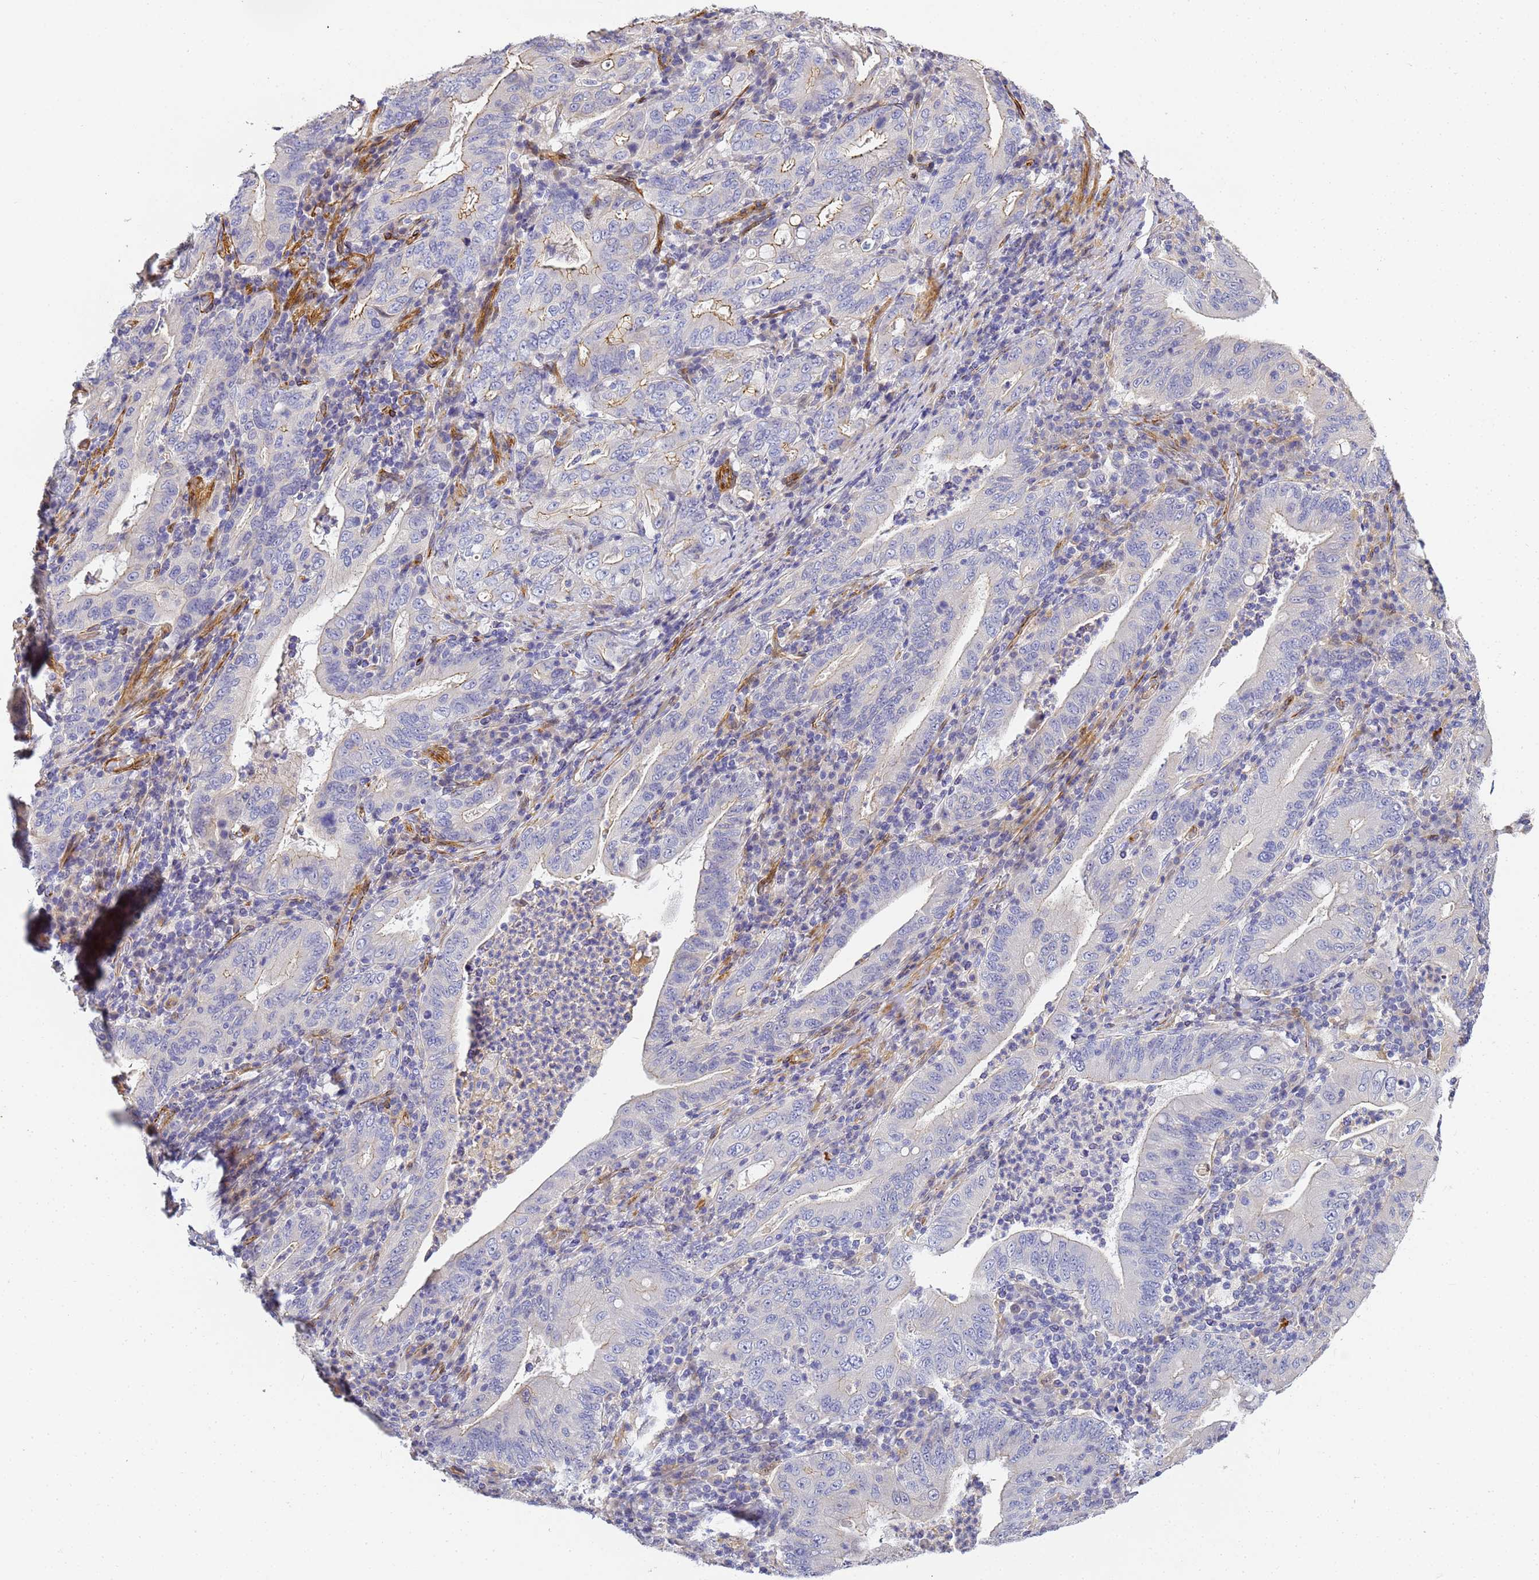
{"staining": {"intensity": "negative", "quantity": "none", "location": "none"}, "tissue": "stomach cancer", "cell_type": "Tumor cells", "image_type": "cancer", "snomed": [{"axis": "morphology", "description": "Normal tissue, NOS"}, {"axis": "morphology", "description": "Adenocarcinoma, NOS"}, {"axis": "topography", "description": "Esophagus"}, {"axis": "topography", "description": "Stomach, upper"}, {"axis": "topography", "description": "Peripheral nerve tissue"}], "caption": "High magnification brightfield microscopy of stomach cancer stained with DAB (brown) and counterstained with hematoxylin (blue): tumor cells show no significant expression.", "gene": "CFH", "patient": {"sex": "male", "age": 62}}